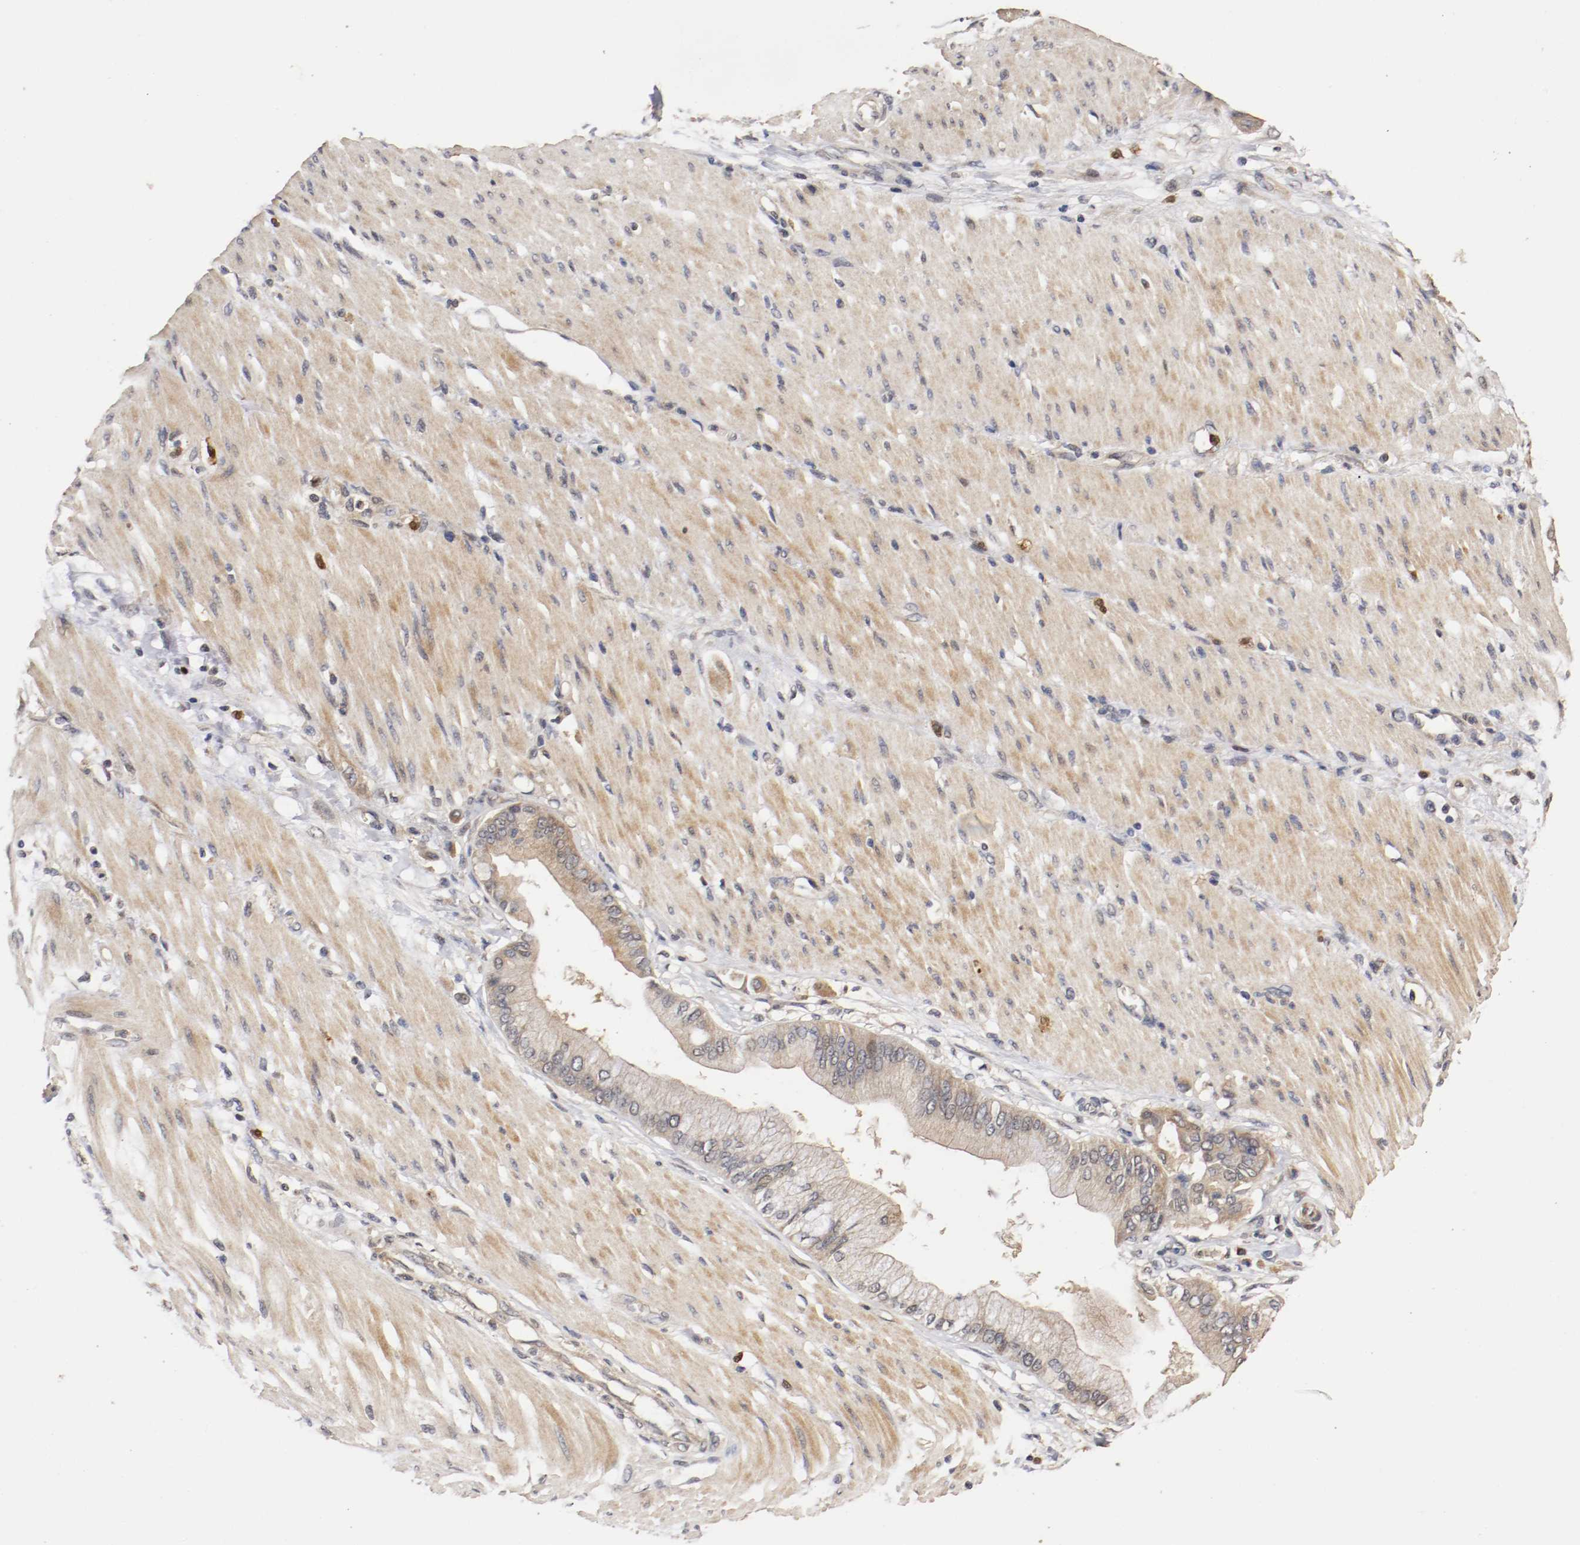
{"staining": {"intensity": "weak", "quantity": "25%-75%", "location": "cytoplasmic/membranous"}, "tissue": "pancreatic cancer", "cell_type": "Tumor cells", "image_type": "cancer", "snomed": [{"axis": "morphology", "description": "Adenocarcinoma, NOS"}, {"axis": "morphology", "description": "Adenocarcinoma, metastatic, NOS"}, {"axis": "topography", "description": "Lymph node"}, {"axis": "topography", "description": "Pancreas"}, {"axis": "topography", "description": "Duodenum"}], "caption": "IHC histopathology image of neoplastic tissue: human pancreatic cancer (metastatic adenocarcinoma) stained using immunohistochemistry shows low levels of weak protein expression localized specifically in the cytoplasmic/membranous of tumor cells, appearing as a cytoplasmic/membranous brown color.", "gene": "TNFRSF1B", "patient": {"sex": "female", "age": 64}}